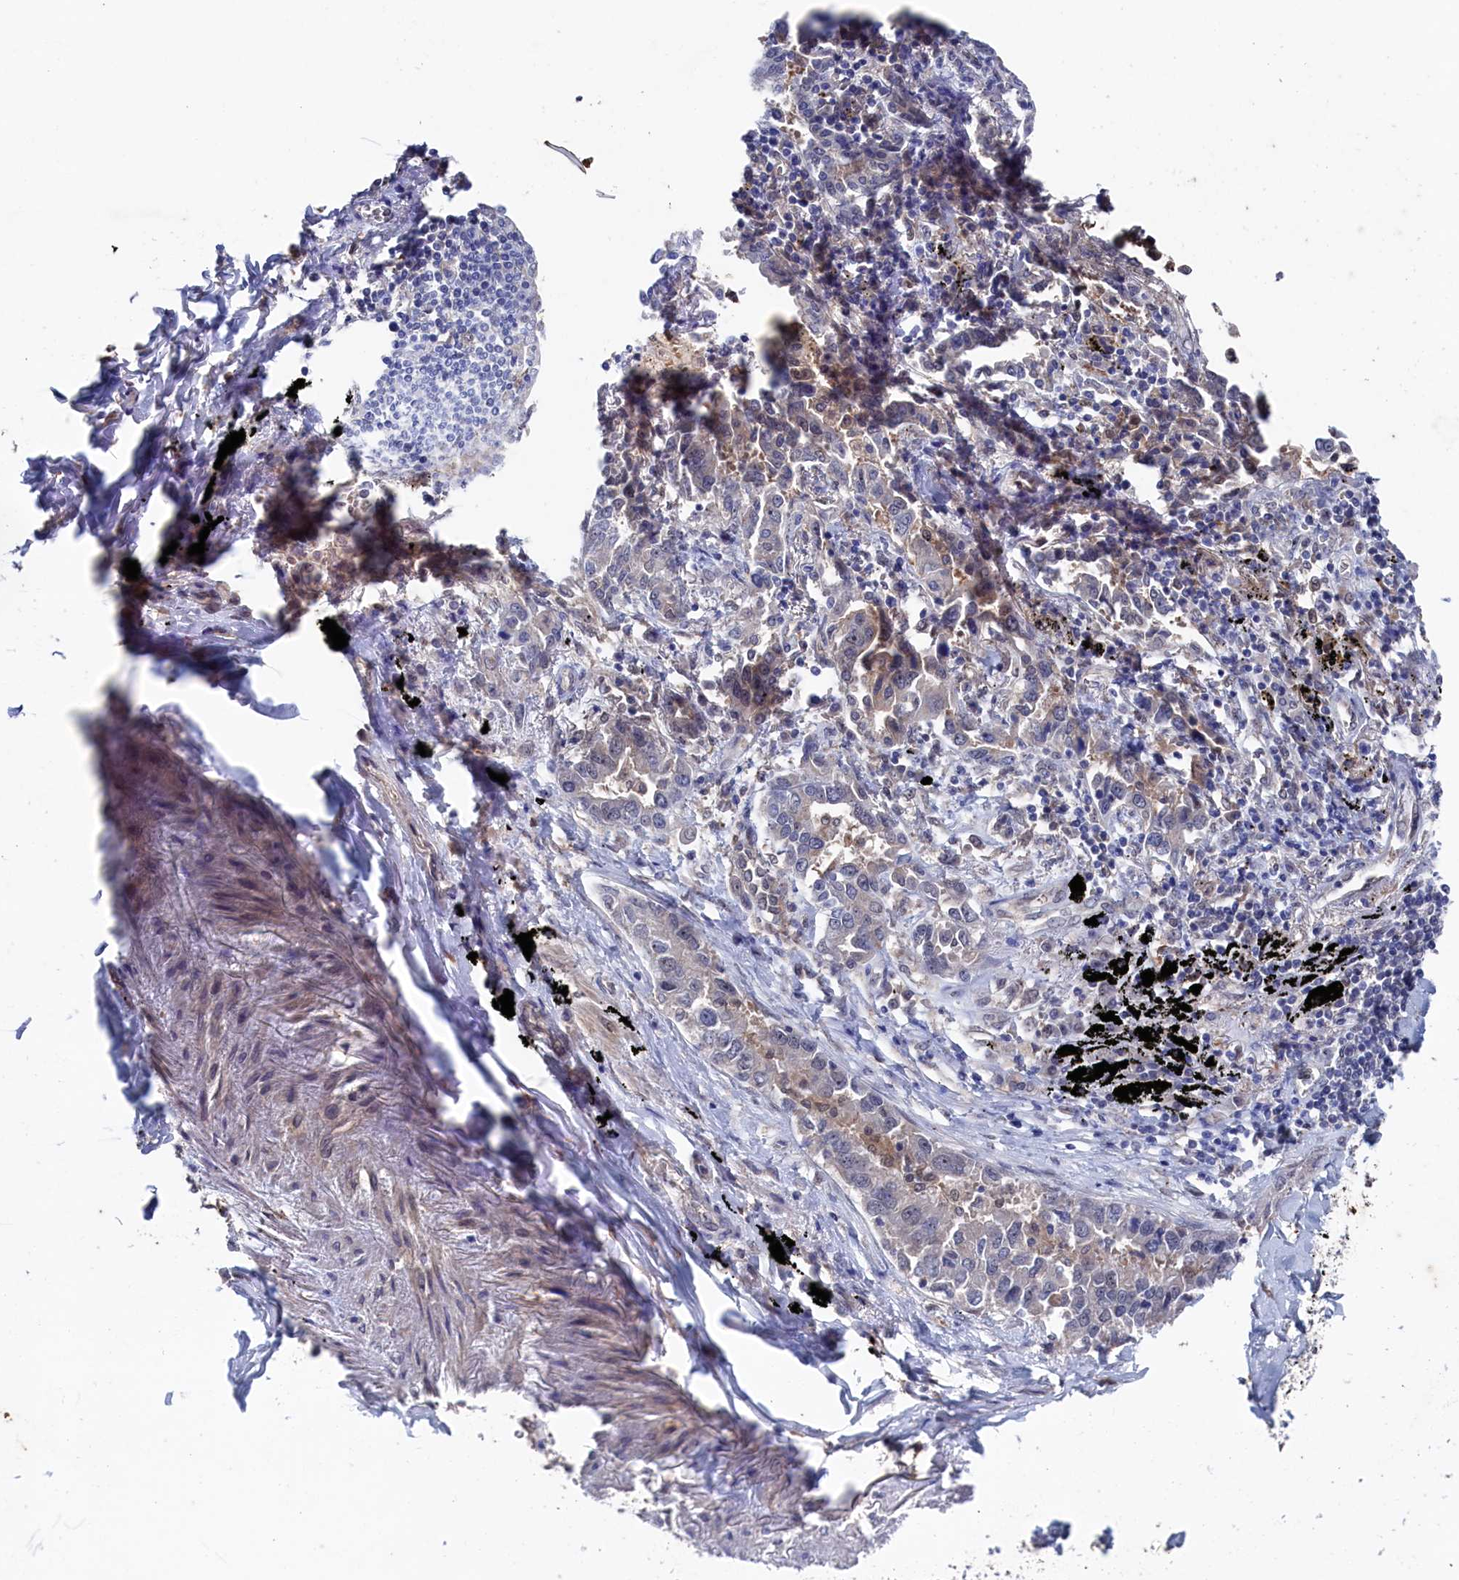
{"staining": {"intensity": "negative", "quantity": "none", "location": "none"}, "tissue": "lung cancer", "cell_type": "Tumor cells", "image_type": "cancer", "snomed": [{"axis": "morphology", "description": "Adenocarcinoma, NOS"}, {"axis": "topography", "description": "Lung"}], "caption": "Immunohistochemistry (IHC) of lung cancer (adenocarcinoma) shows no positivity in tumor cells. (DAB IHC with hematoxylin counter stain).", "gene": "RNH1", "patient": {"sex": "male", "age": 67}}